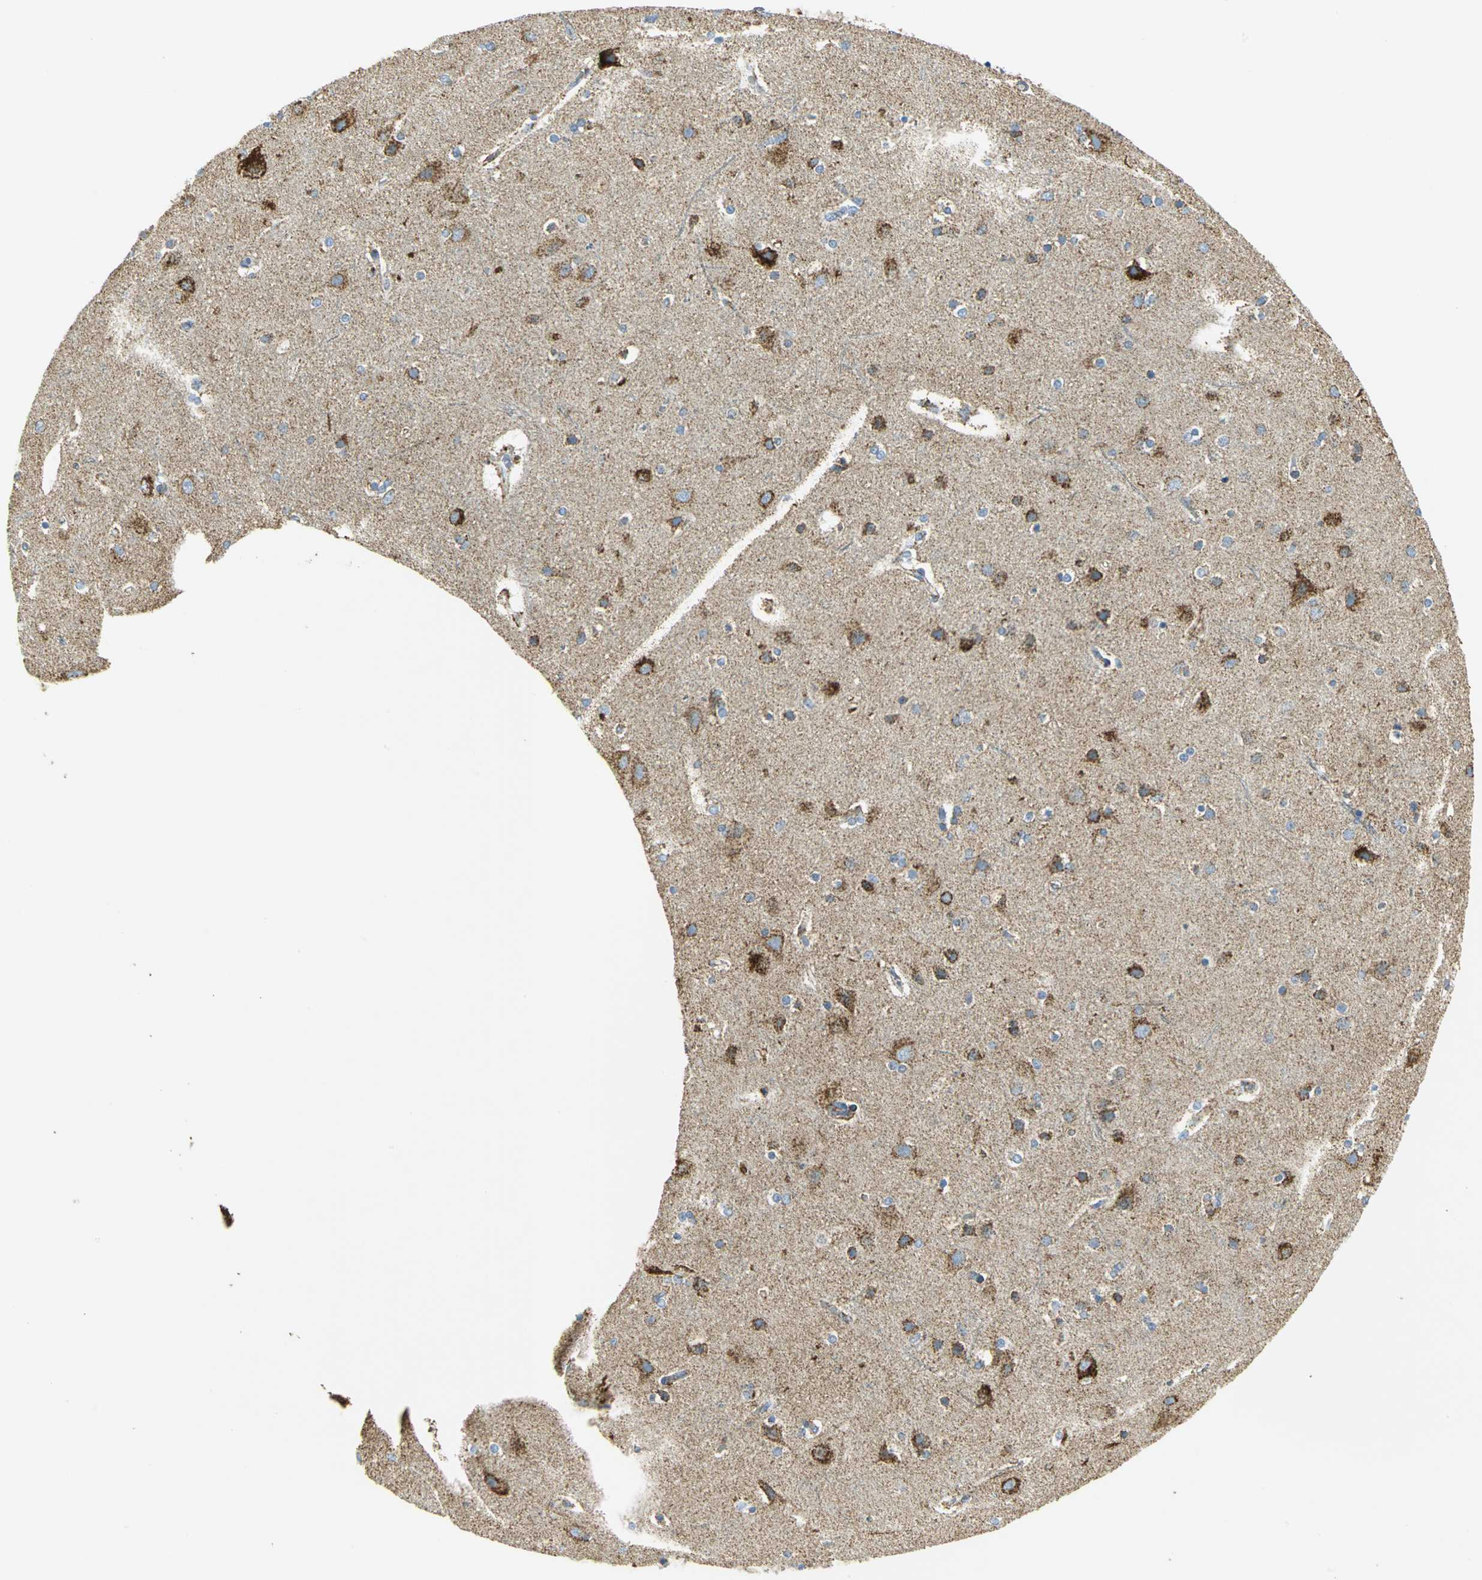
{"staining": {"intensity": "weak", "quantity": ">75%", "location": "cytoplasmic/membranous"}, "tissue": "cerebral cortex", "cell_type": "Endothelial cells", "image_type": "normal", "snomed": [{"axis": "morphology", "description": "Normal tissue, NOS"}, {"axis": "topography", "description": "Cerebral cortex"}], "caption": "IHC histopathology image of unremarkable cerebral cortex: human cerebral cortex stained using immunohistochemistry (IHC) shows low levels of weak protein expression localized specifically in the cytoplasmic/membranous of endothelial cells, appearing as a cytoplasmic/membranous brown color.", "gene": "NTRK1", "patient": {"sex": "female", "age": 54}}